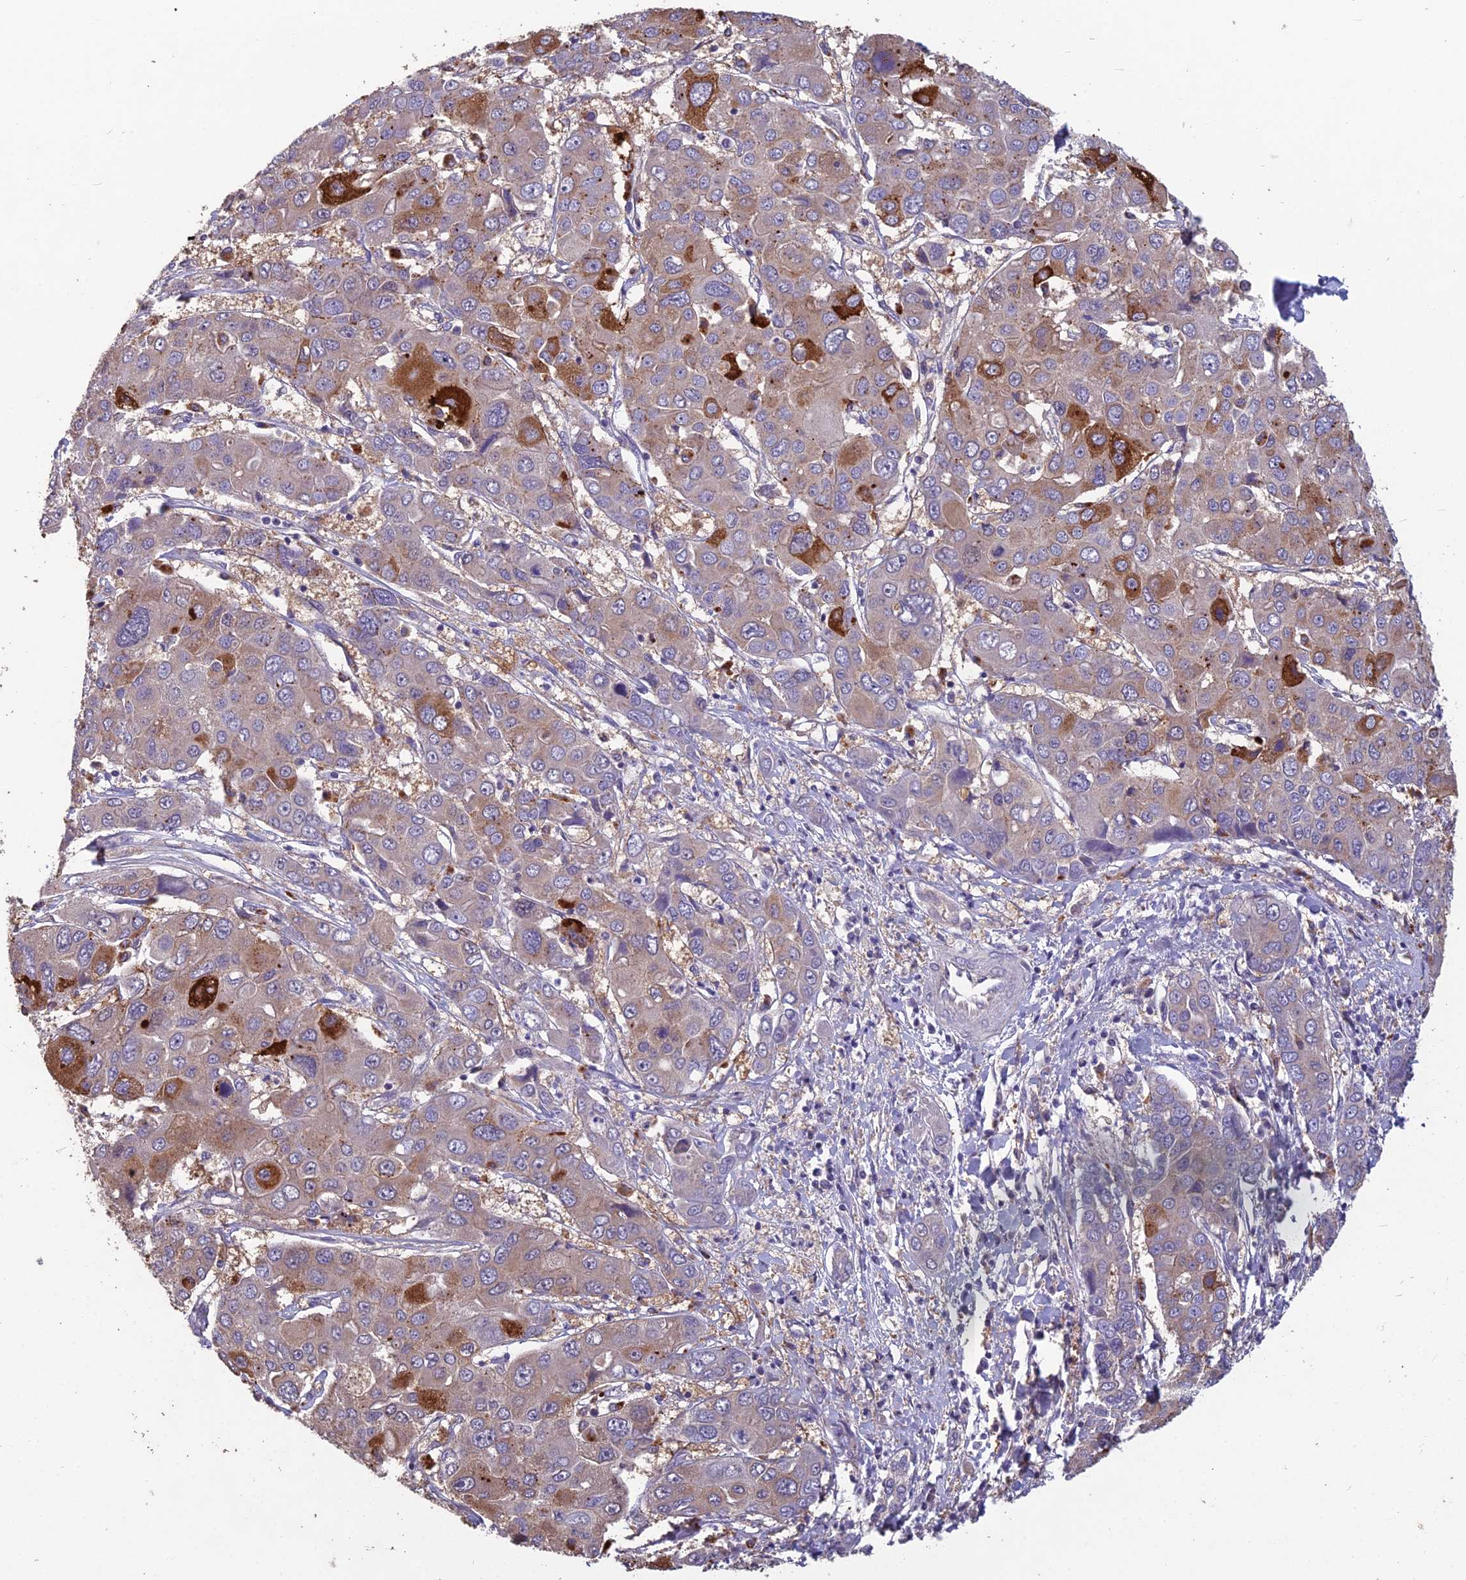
{"staining": {"intensity": "moderate", "quantity": "<25%", "location": "cytoplasmic/membranous"}, "tissue": "liver cancer", "cell_type": "Tumor cells", "image_type": "cancer", "snomed": [{"axis": "morphology", "description": "Cholangiocarcinoma"}, {"axis": "topography", "description": "Liver"}], "caption": "Tumor cells demonstrate low levels of moderate cytoplasmic/membranous staining in approximately <25% of cells in cholangiocarcinoma (liver).", "gene": "CEACAM16", "patient": {"sex": "male", "age": 67}}